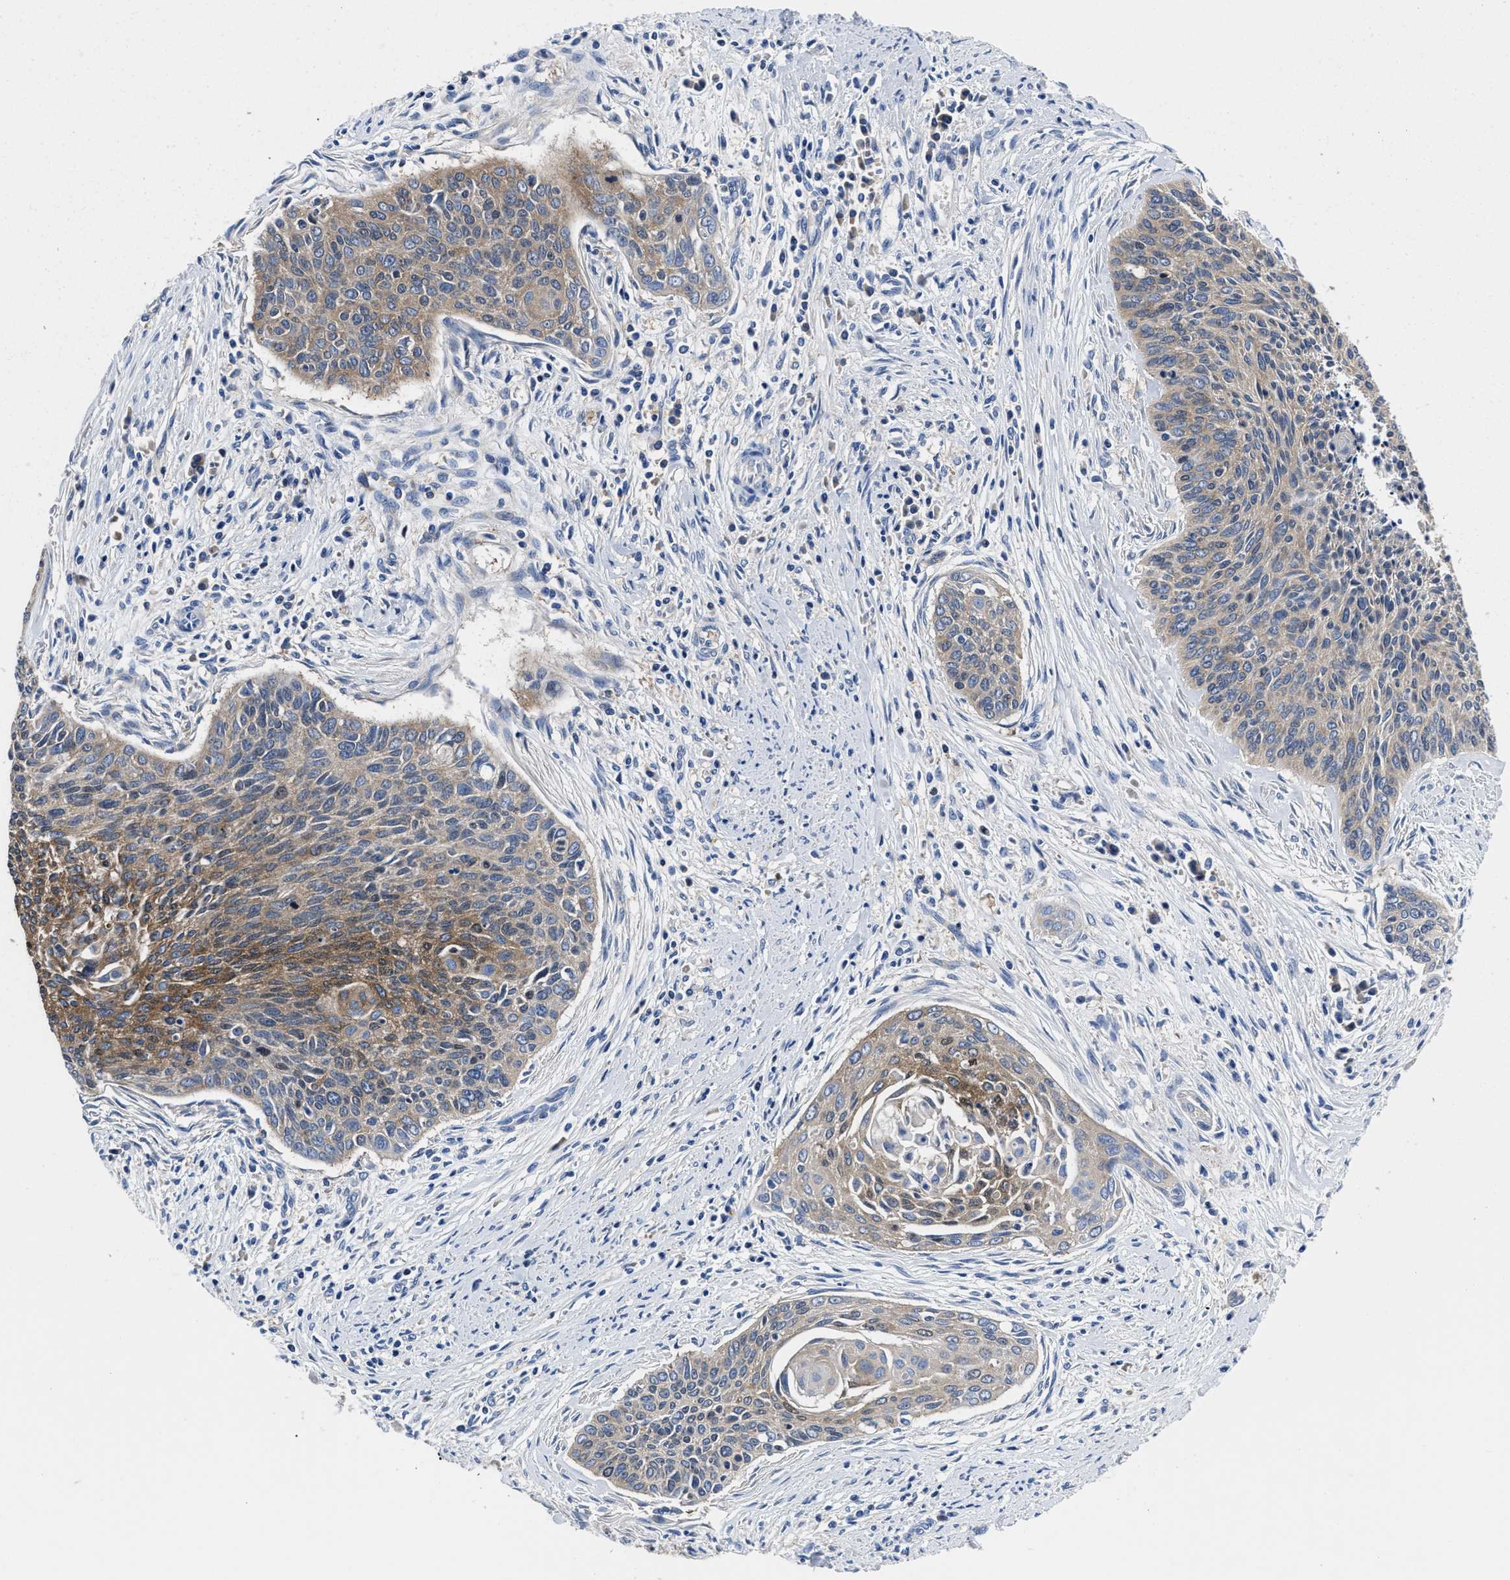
{"staining": {"intensity": "moderate", "quantity": "<25%", "location": "cytoplasmic/membranous"}, "tissue": "cervical cancer", "cell_type": "Tumor cells", "image_type": "cancer", "snomed": [{"axis": "morphology", "description": "Squamous cell carcinoma, NOS"}, {"axis": "topography", "description": "Cervix"}], "caption": "This is an image of immunohistochemistry staining of cervical squamous cell carcinoma, which shows moderate staining in the cytoplasmic/membranous of tumor cells.", "gene": "YARS1", "patient": {"sex": "female", "age": 55}}